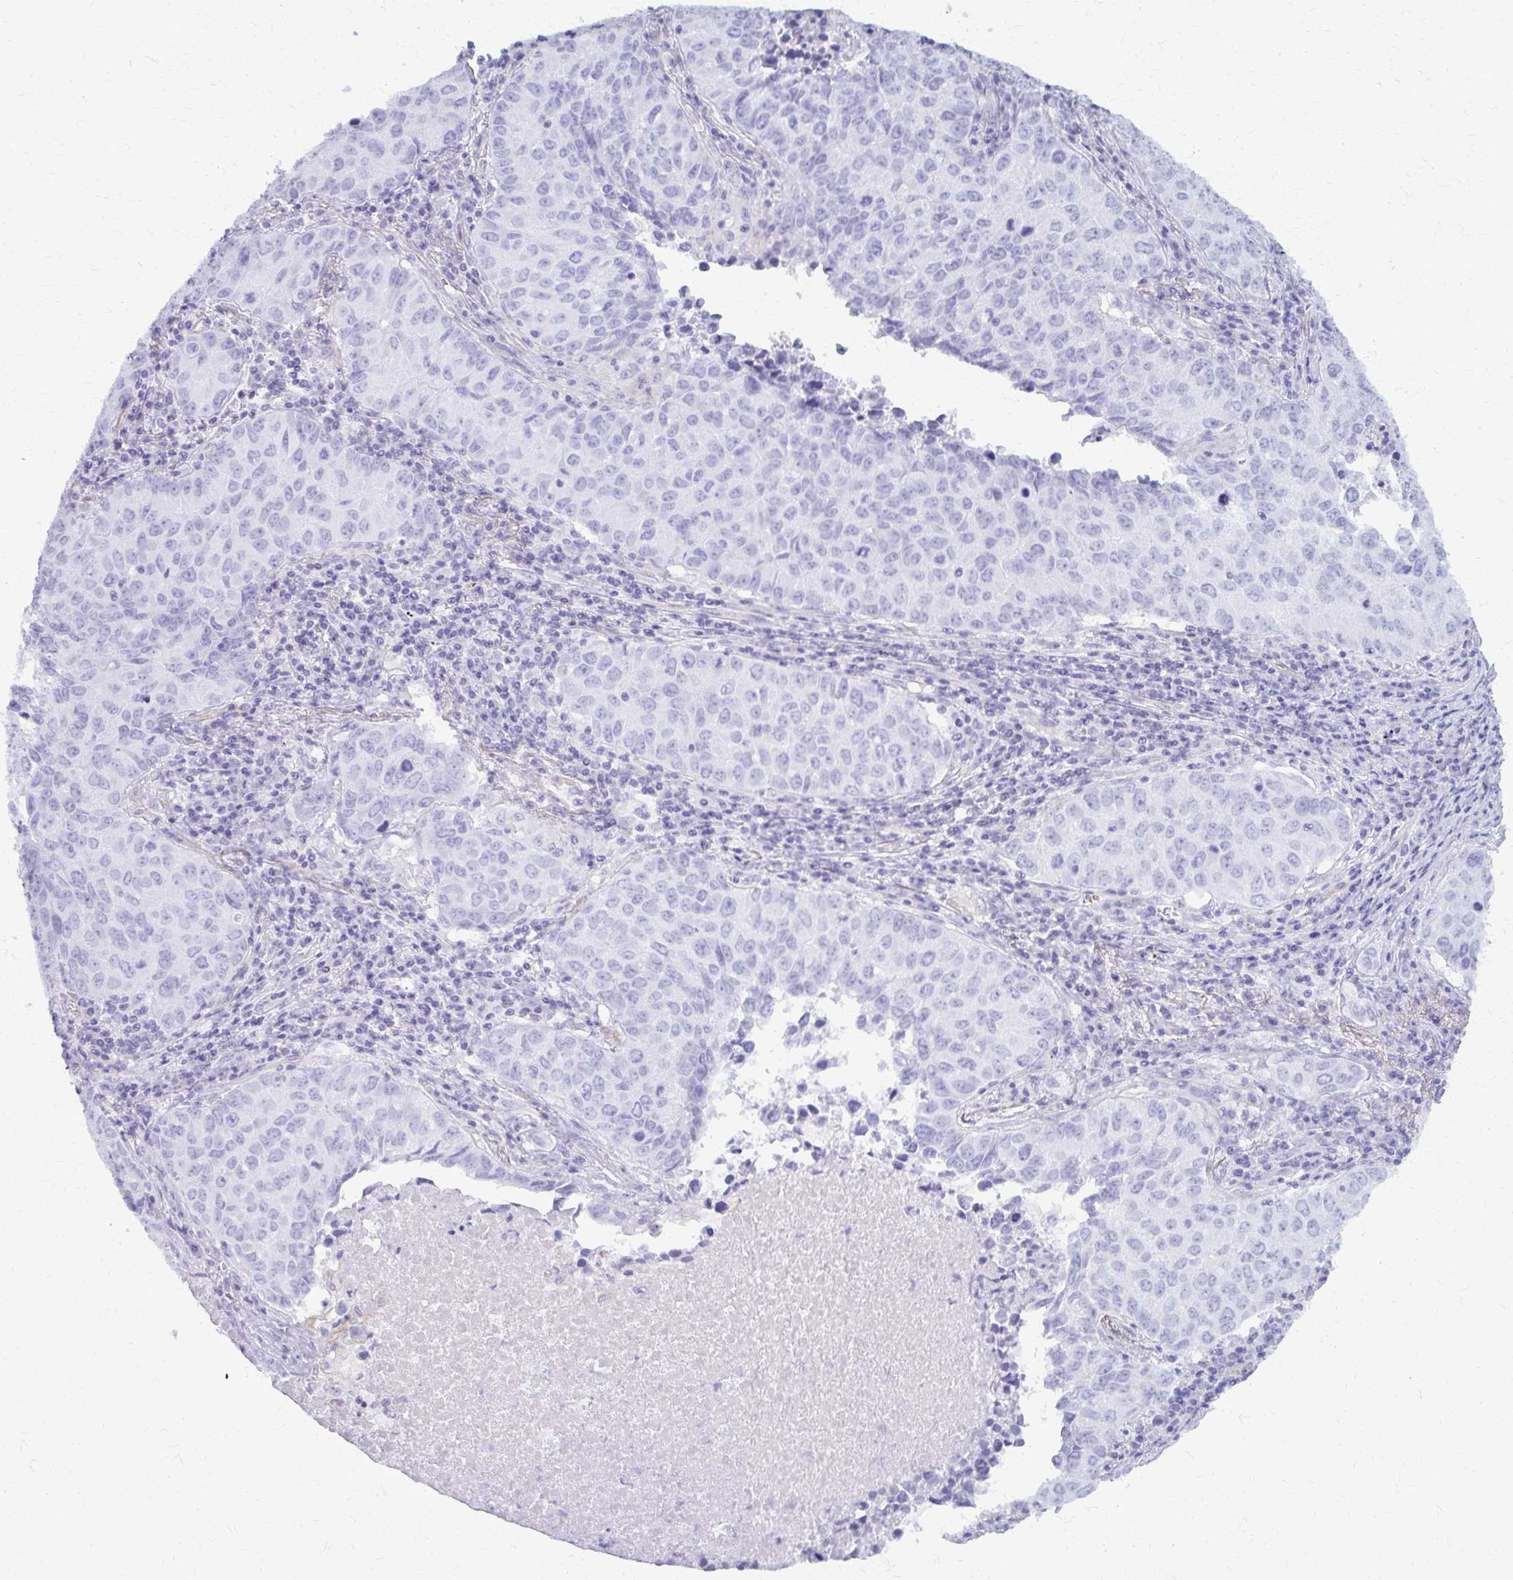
{"staining": {"intensity": "negative", "quantity": "none", "location": "none"}, "tissue": "lung cancer", "cell_type": "Tumor cells", "image_type": "cancer", "snomed": [{"axis": "morphology", "description": "Adenocarcinoma, NOS"}, {"axis": "topography", "description": "Lung"}], "caption": "High magnification brightfield microscopy of adenocarcinoma (lung) stained with DAB (3,3'-diaminobenzidine) (brown) and counterstained with hematoxylin (blue): tumor cells show no significant positivity.", "gene": "GFAP", "patient": {"sex": "female", "age": 50}}